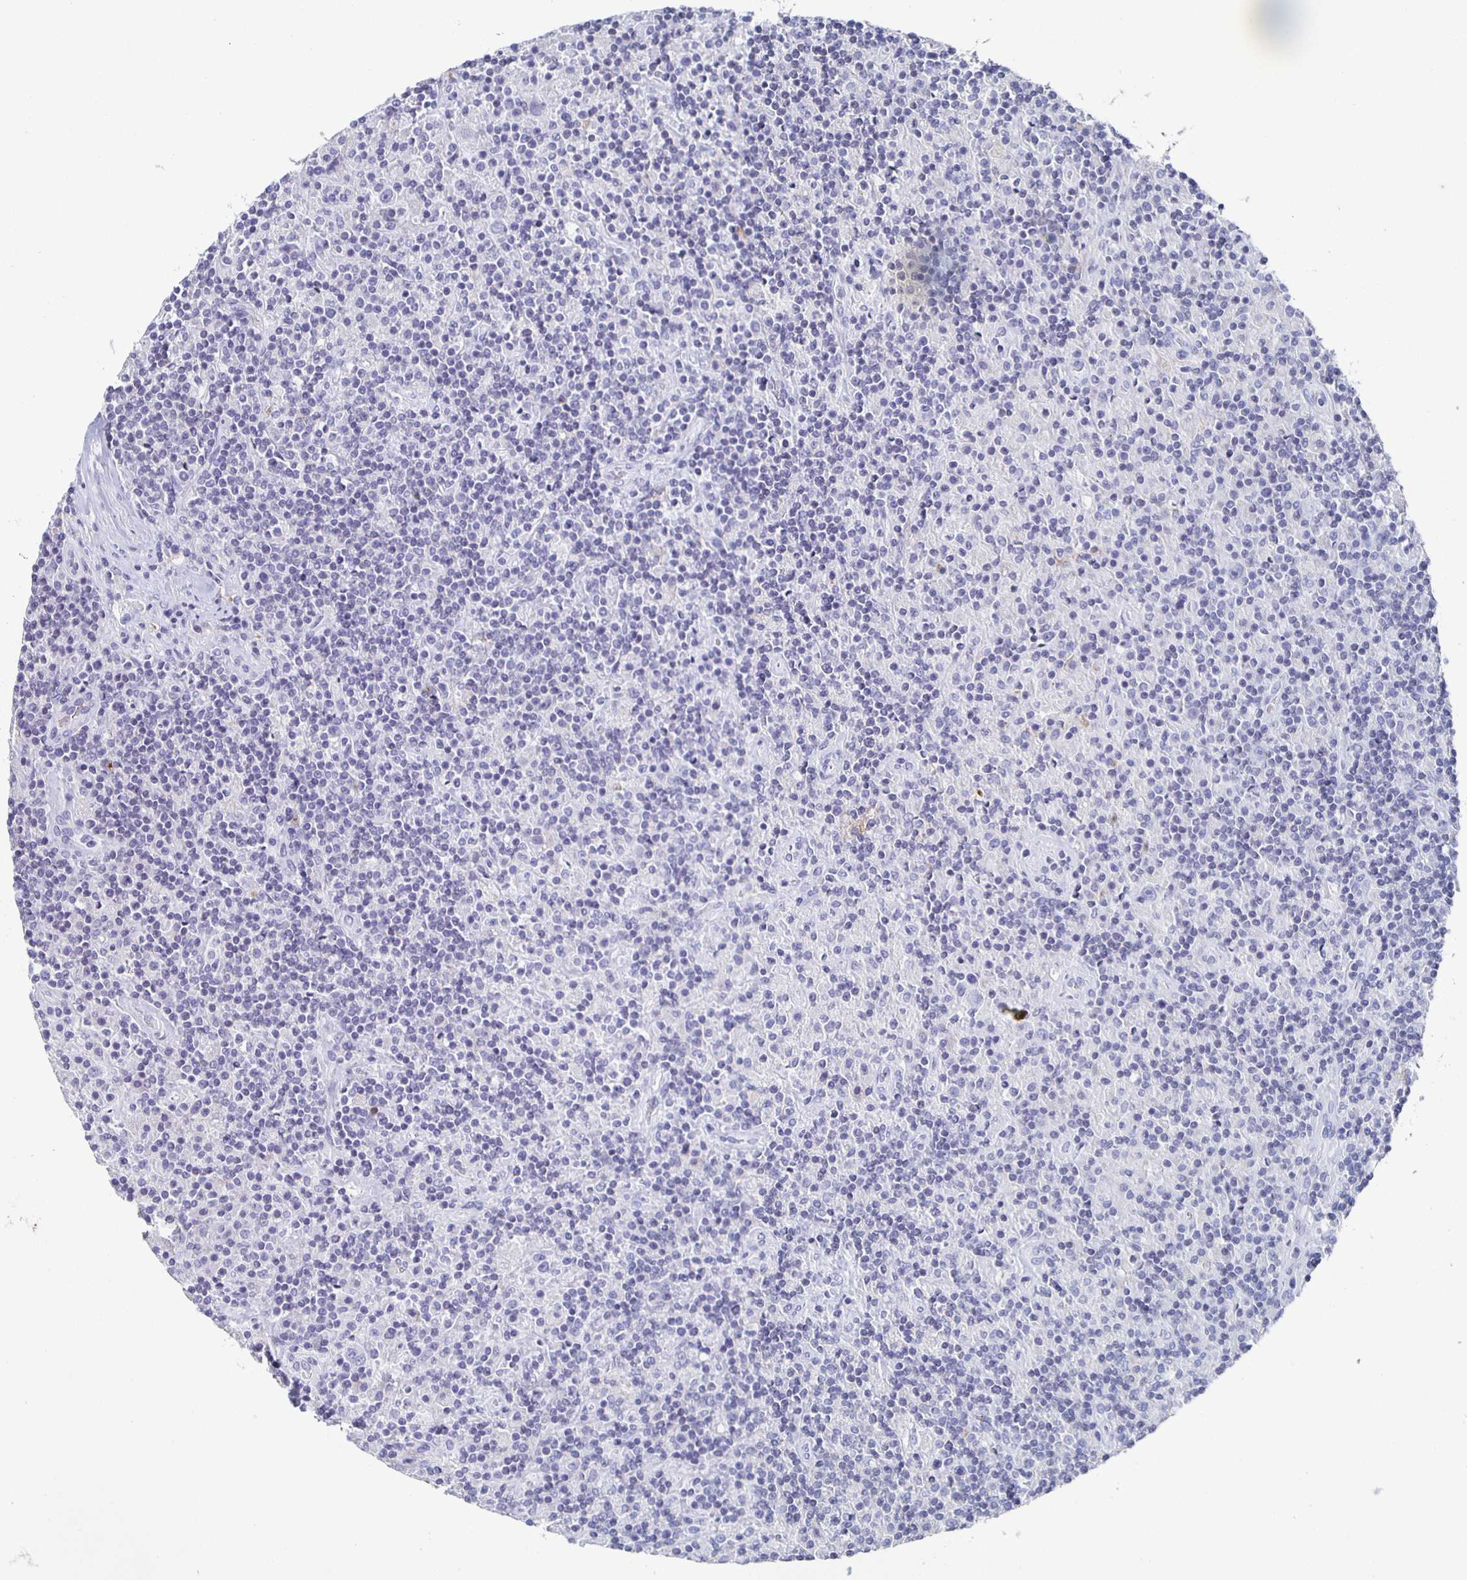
{"staining": {"intensity": "negative", "quantity": "none", "location": "none"}, "tissue": "lymphoma", "cell_type": "Tumor cells", "image_type": "cancer", "snomed": [{"axis": "morphology", "description": "Hodgkin's disease, NOS"}, {"axis": "topography", "description": "Lymph node"}], "caption": "Lymphoma stained for a protein using IHC displays no expression tumor cells.", "gene": "FGA", "patient": {"sex": "male", "age": 70}}